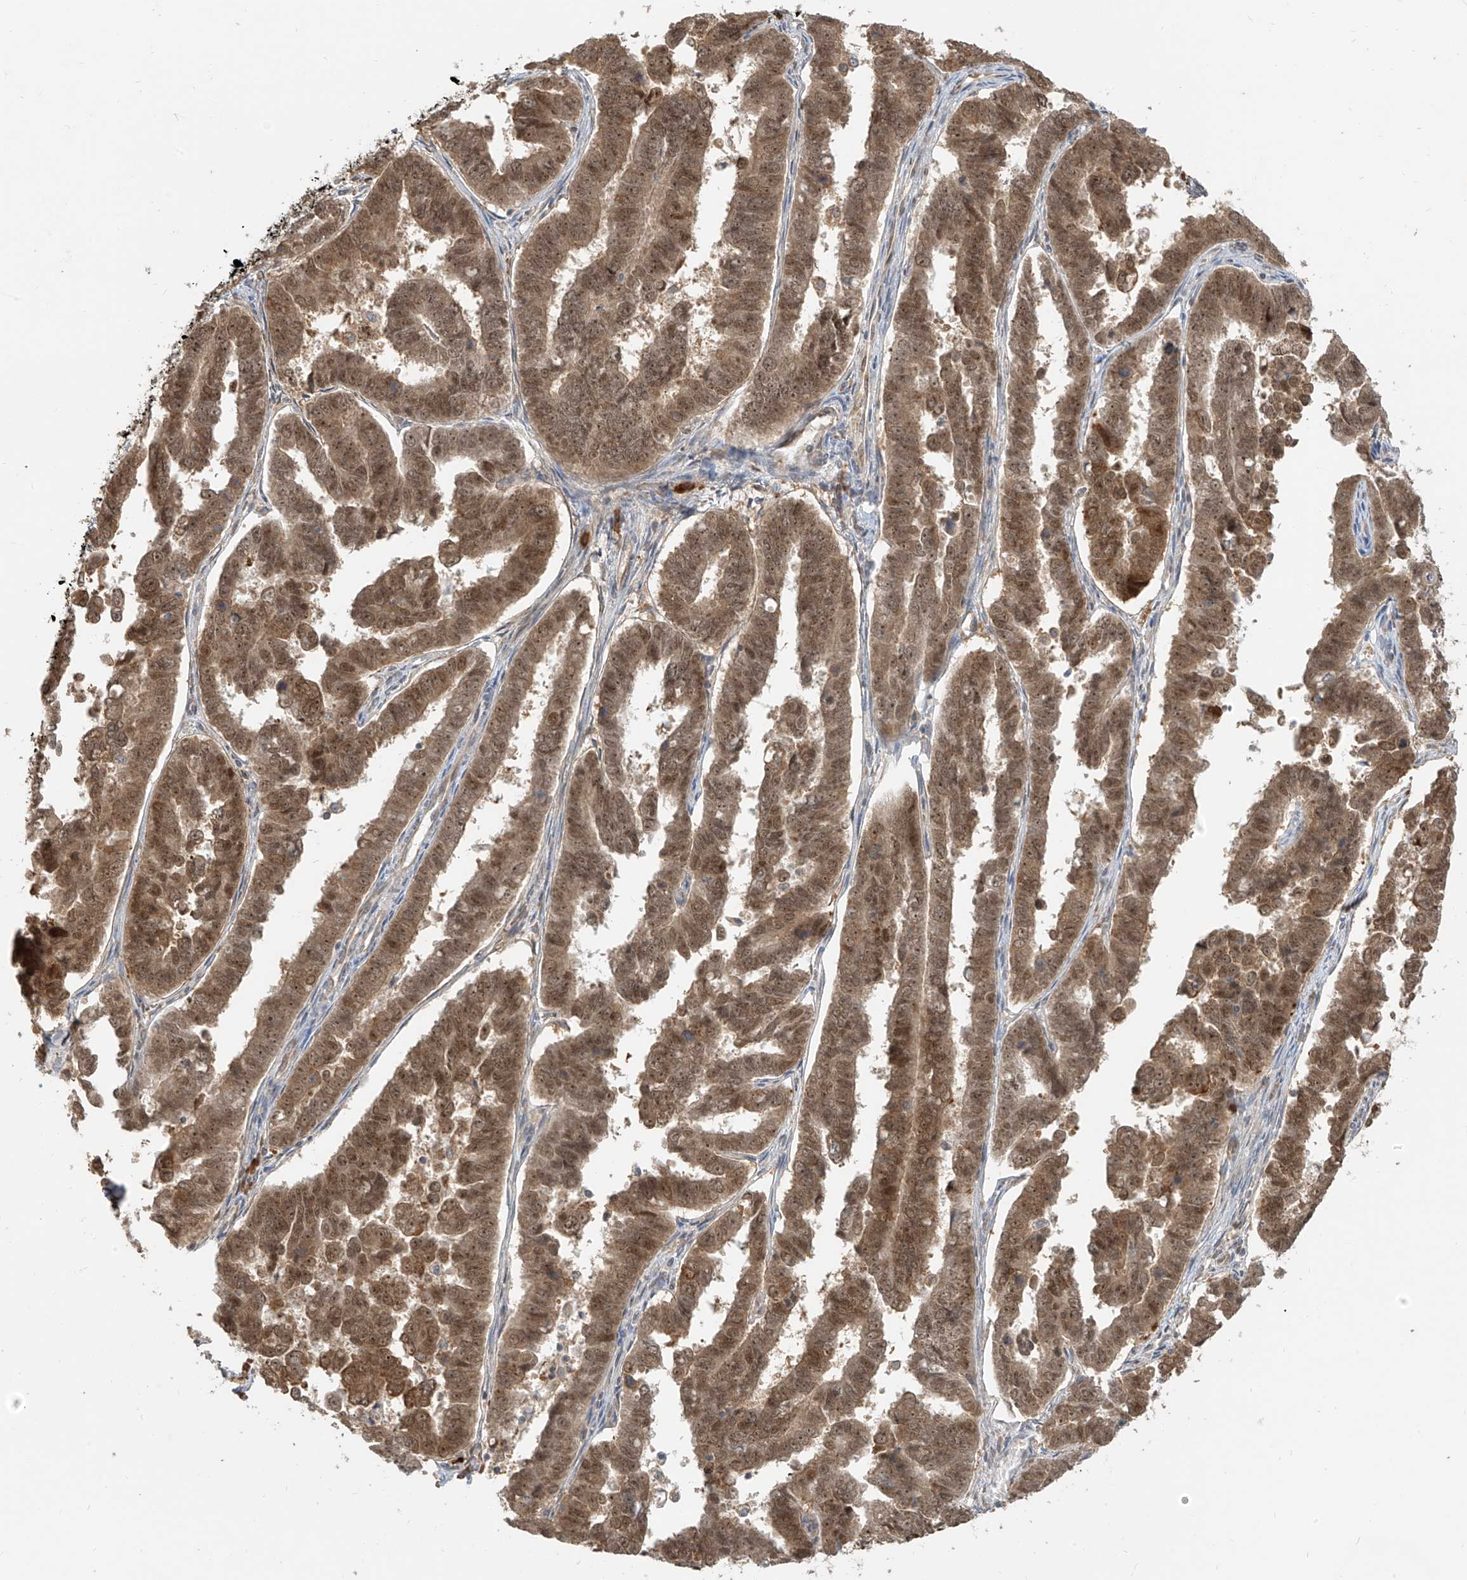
{"staining": {"intensity": "moderate", "quantity": ">75%", "location": "cytoplasmic/membranous,nuclear"}, "tissue": "endometrial cancer", "cell_type": "Tumor cells", "image_type": "cancer", "snomed": [{"axis": "morphology", "description": "Adenocarcinoma, NOS"}, {"axis": "topography", "description": "Endometrium"}], "caption": "Tumor cells display medium levels of moderate cytoplasmic/membranous and nuclear expression in approximately >75% of cells in human endometrial cancer.", "gene": "ZMYM2", "patient": {"sex": "female", "age": 75}}